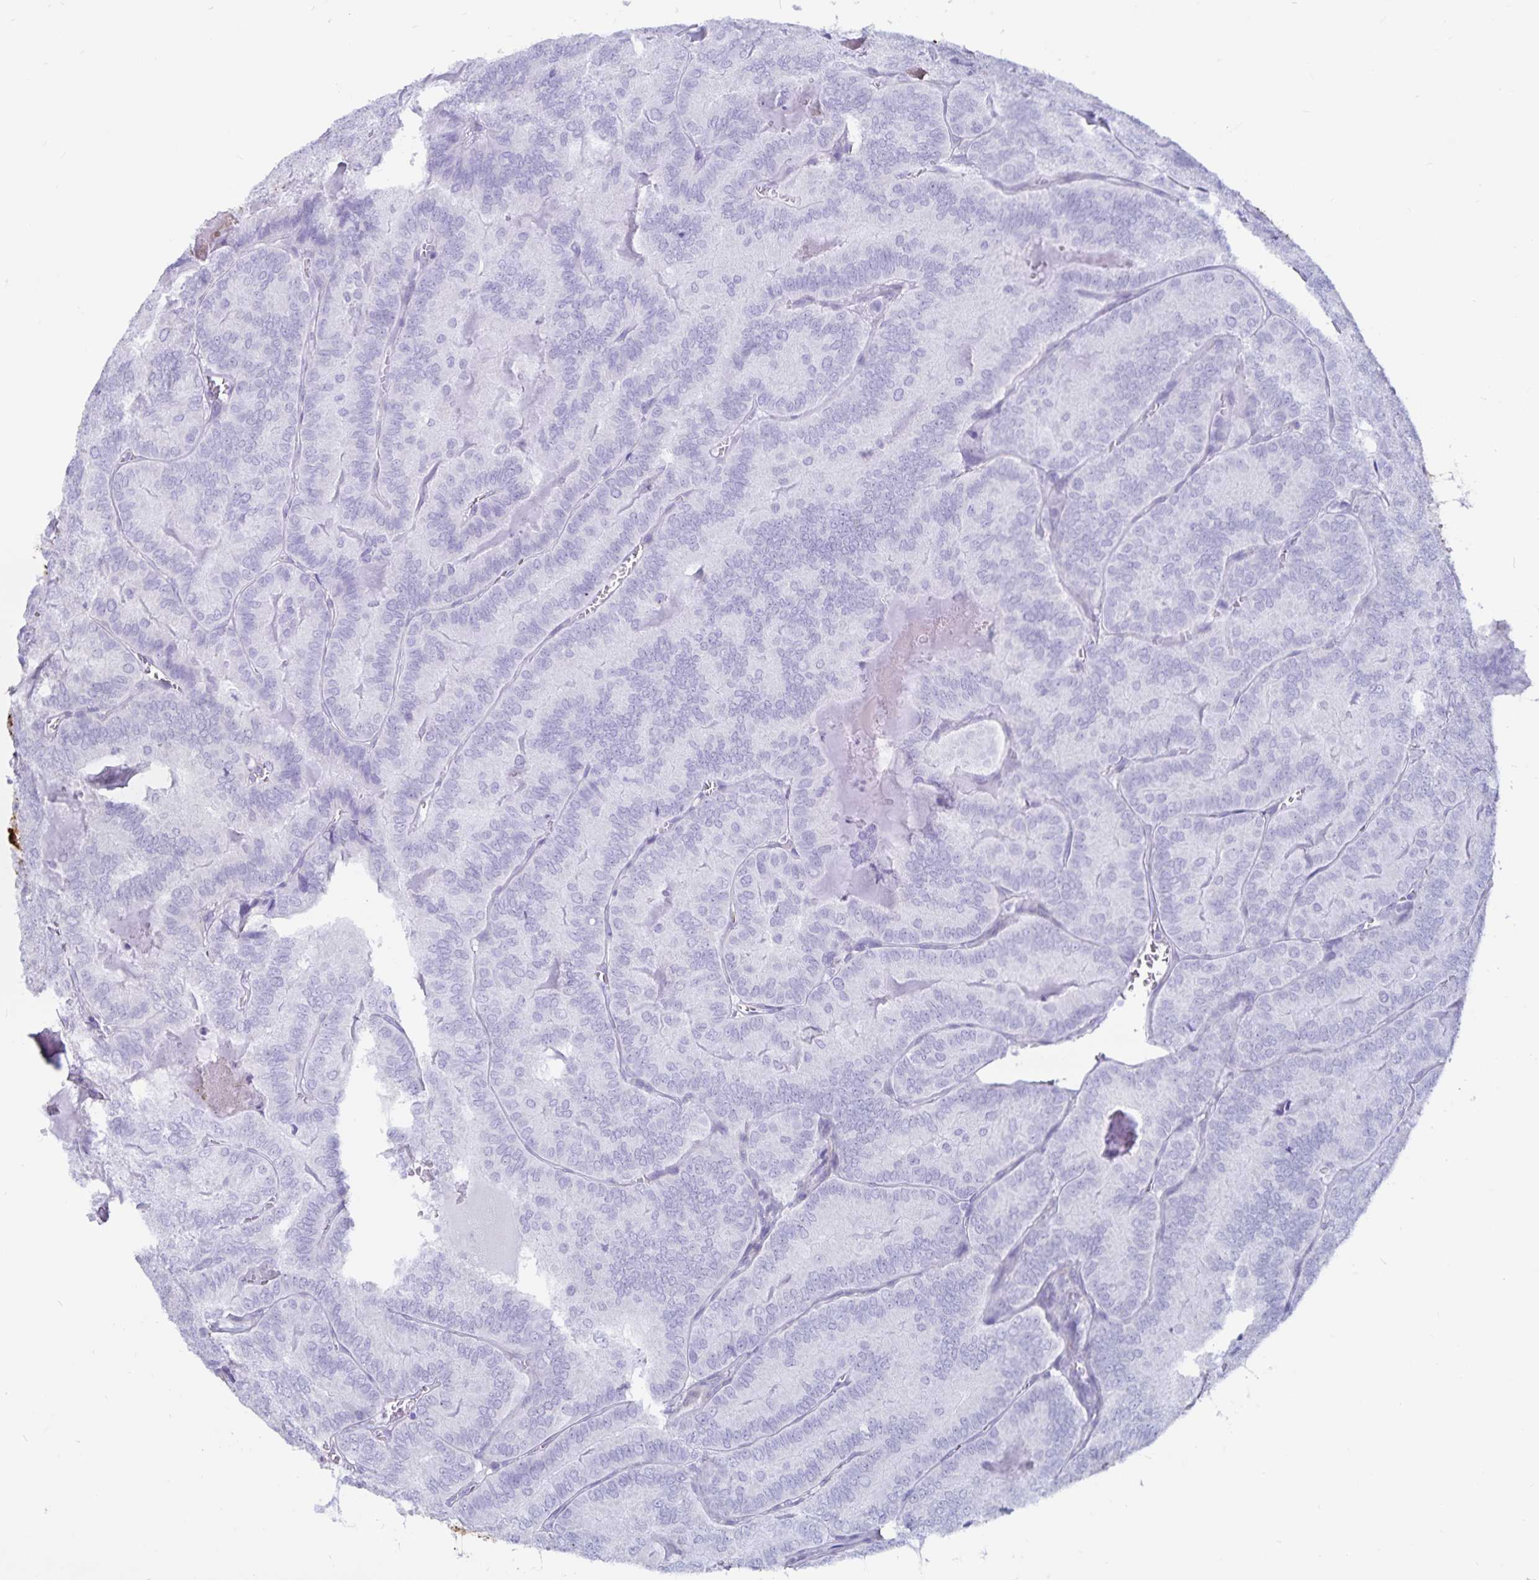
{"staining": {"intensity": "negative", "quantity": "none", "location": "none"}, "tissue": "thyroid cancer", "cell_type": "Tumor cells", "image_type": "cancer", "snomed": [{"axis": "morphology", "description": "Papillary adenocarcinoma, NOS"}, {"axis": "topography", "description": "Thyroid gland"}], "caption": "An immunohistochemistry (IHC) photomicrograph of thyroid cancer (papillary adenocarcinoma) is shown. There is no staining in tumor cells of thyroid cancer (papillary adenocarcinoma).", "gene": "GPR137", "patient": {"sex": "female", "age": 75}}